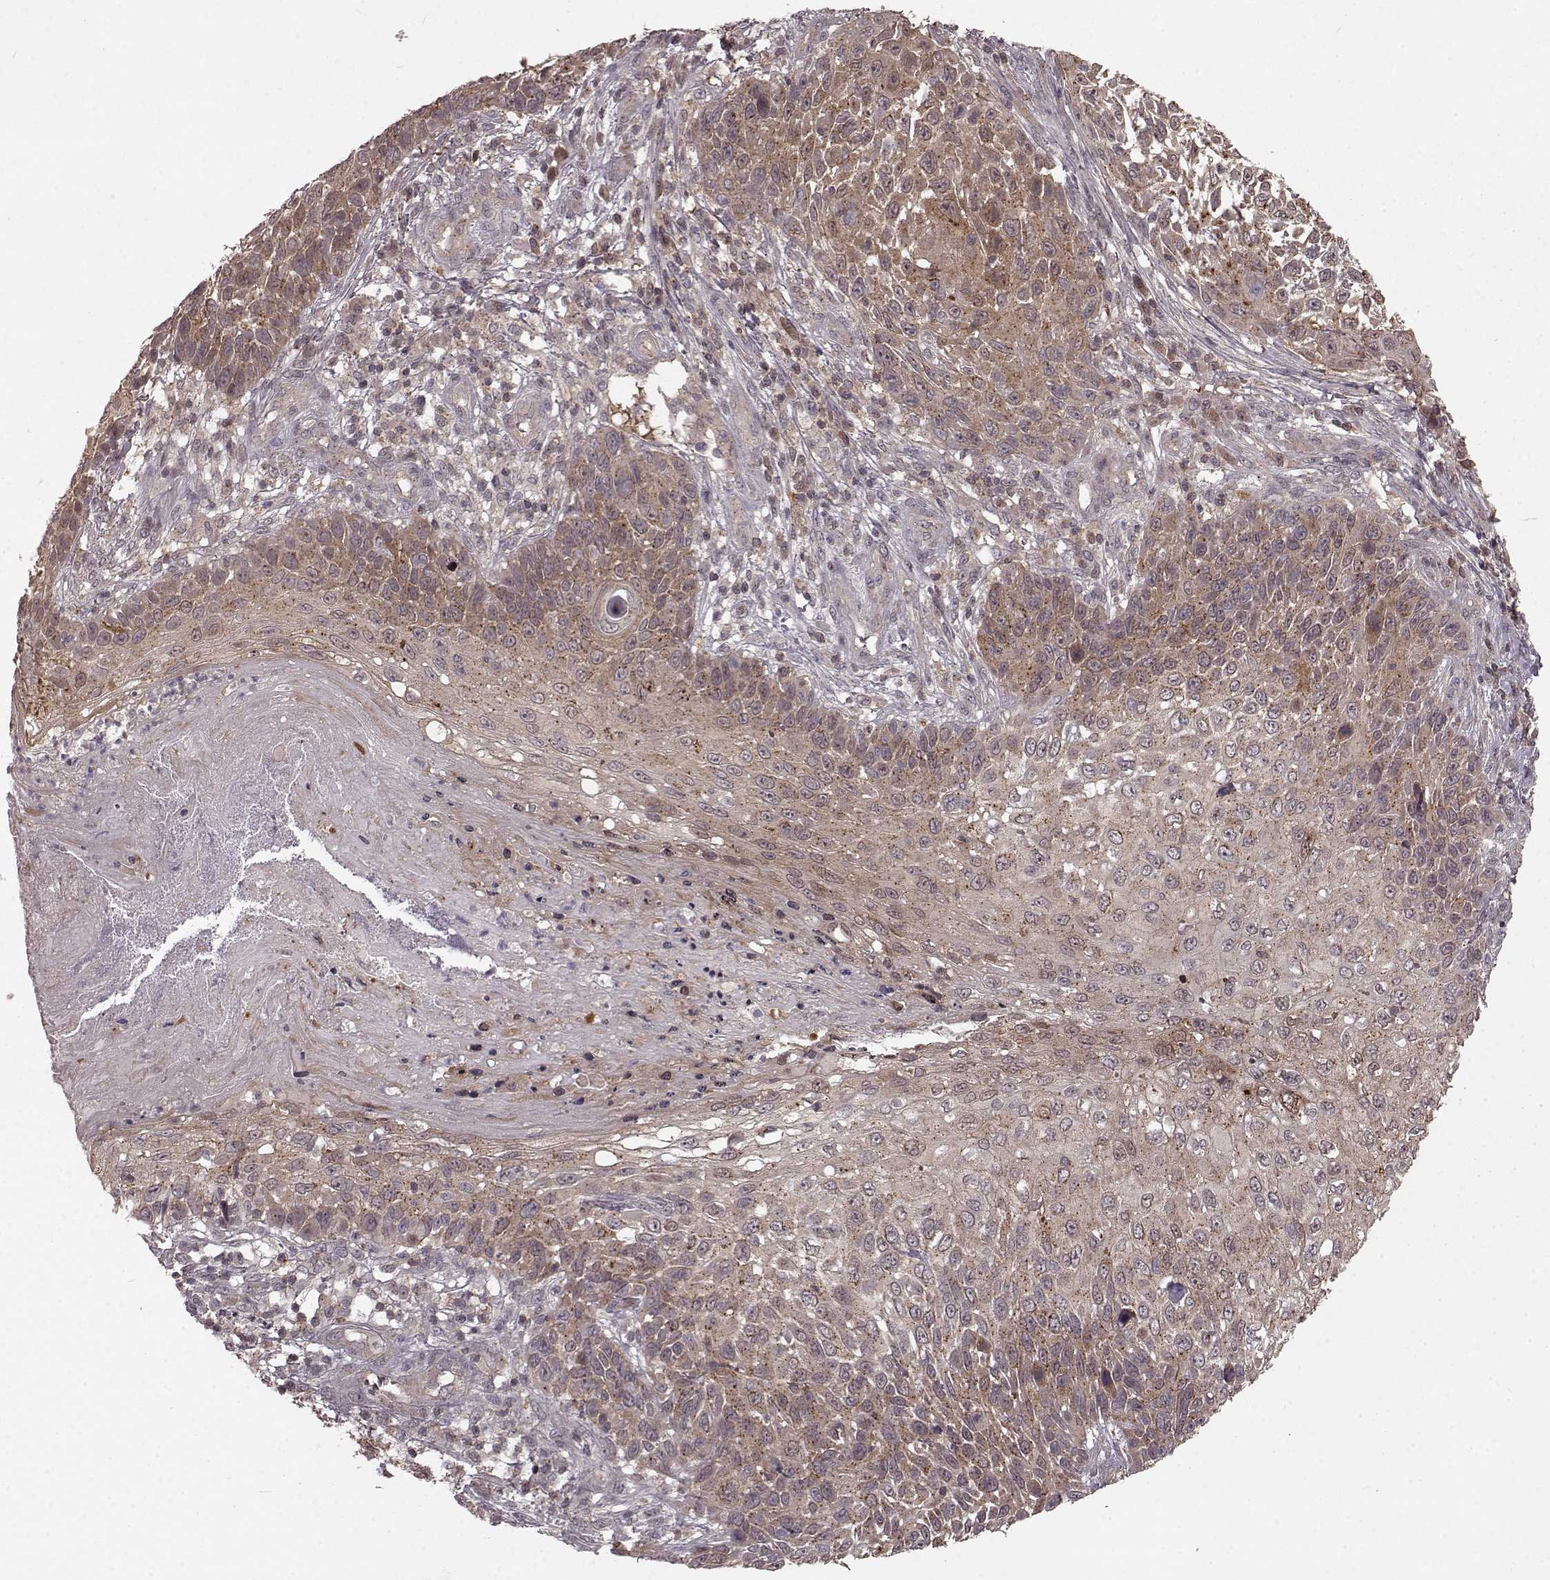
{"staining": {"intensity": "weak", "quantity": "25%-75%", "location": "cytoplasmic/membranous"}, "tissue": "skin cancer", "cell_type": "Tumor cells", "image_type": "cancer", "snomed": [{"axis": "morphology", "description": "Squamous cell carcinoma, NOS"}, {"axis": "topography", "description": "Skin"}], "caption": "Squamous cell carcinoma (skin) was stained to show a protein in brown. There is low levels of weak cytoplasmic/membranous staining in approximately 25%-75% of tumor cells. (Stains: DAB in brown, nuclei in blue, Microscopy: brightfield microscopy at high magnification).", "gene": "GSS", "patient": {"sex": "male", "age": 92}}